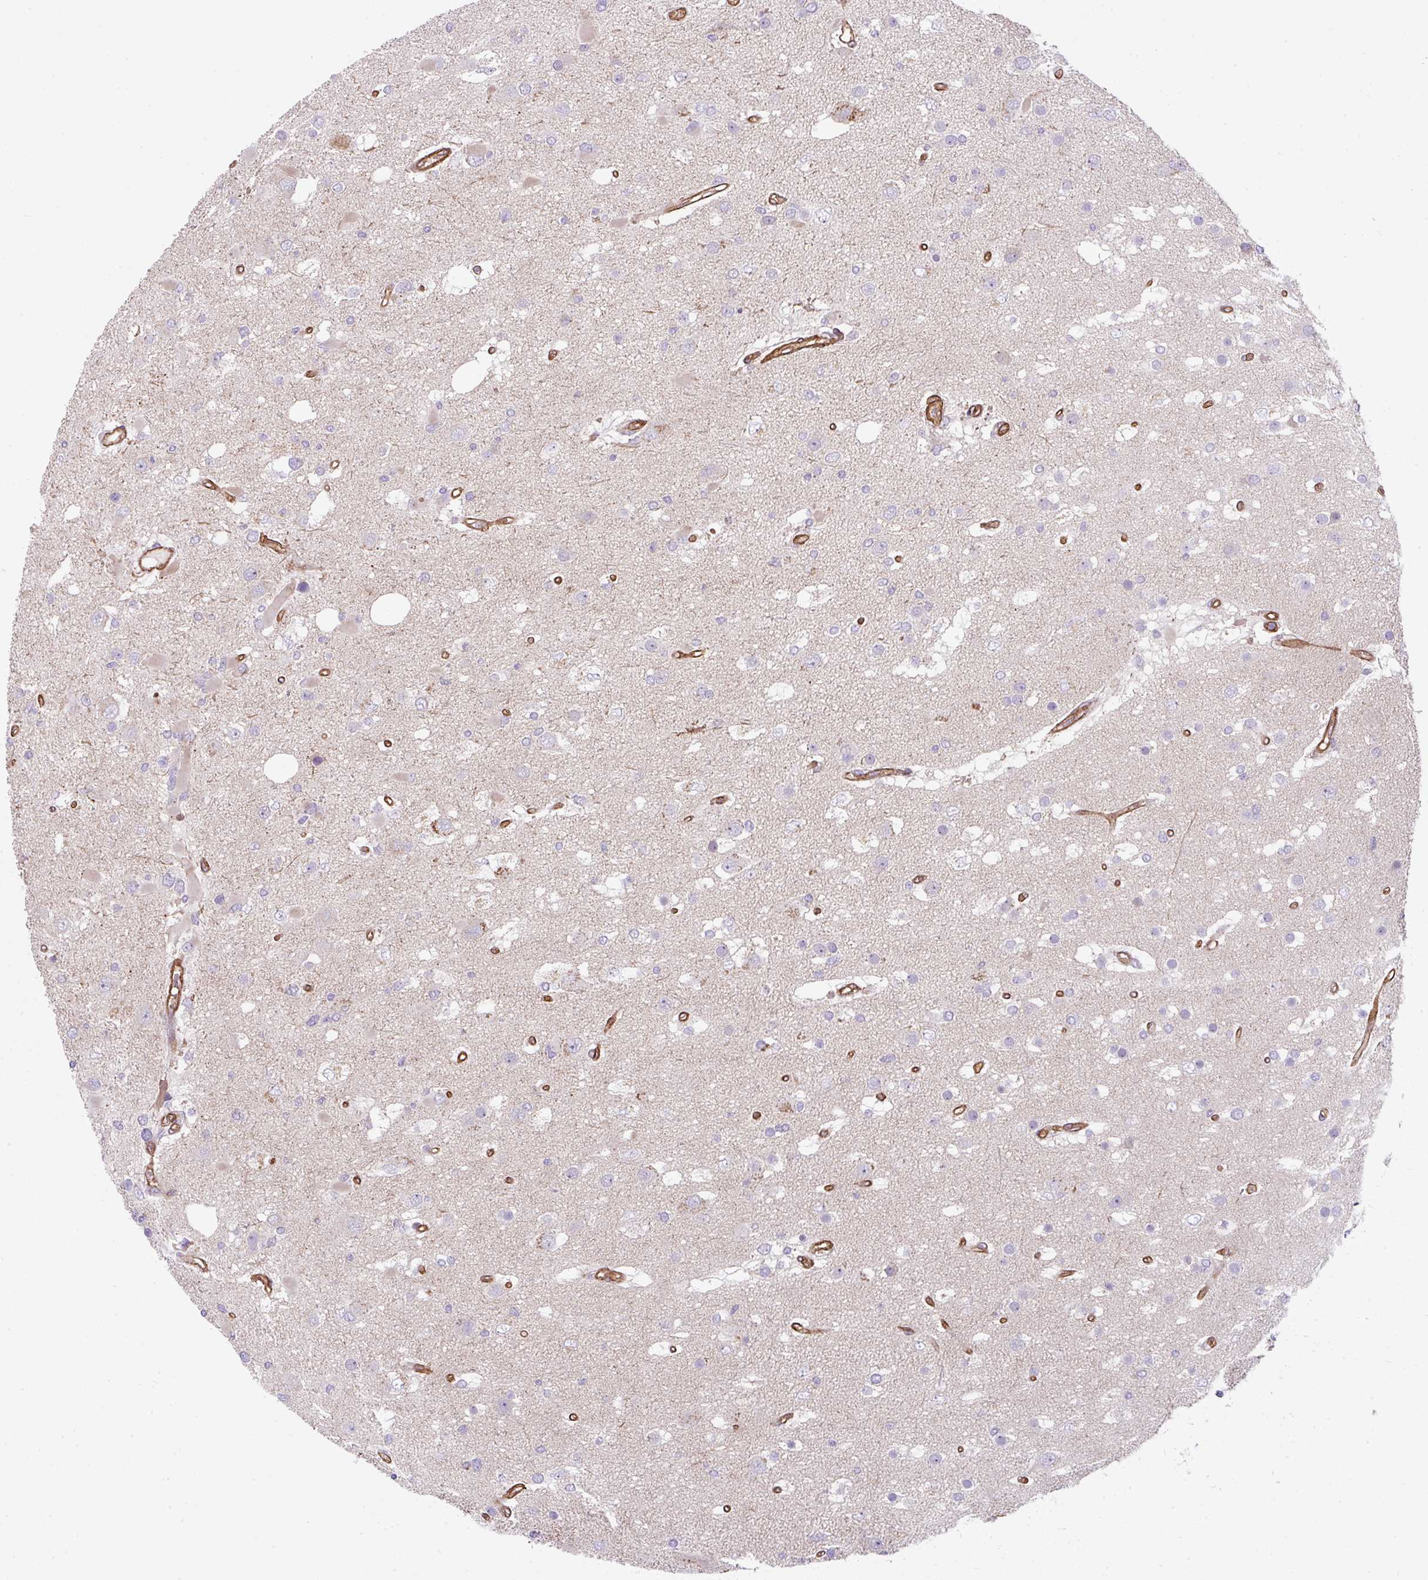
{"staining": {"intensity": "negative", "quantity": "none", "location": "none"}, "tissue": "glioma", "cell_type": "Tumor cells", "image_type": "cancer", "snomed": [{"axis": "morphology", "description": "Glioma, malignant, High grade"}, {"axis": "topography", "description": "Brain"}], "caption": "Immunohistochemistry (IHC) histopathology image of malignant glioma (high-grade) stained for a protein (brown), which displays no staining in tumor cells. (DAB (3,3'-diaminobenzidine) immunohistochemistry visualized using brightfield microscopy, high magnification).", "gene": "ANKUB1", "patient": {"sex": "male", "age": 53}}